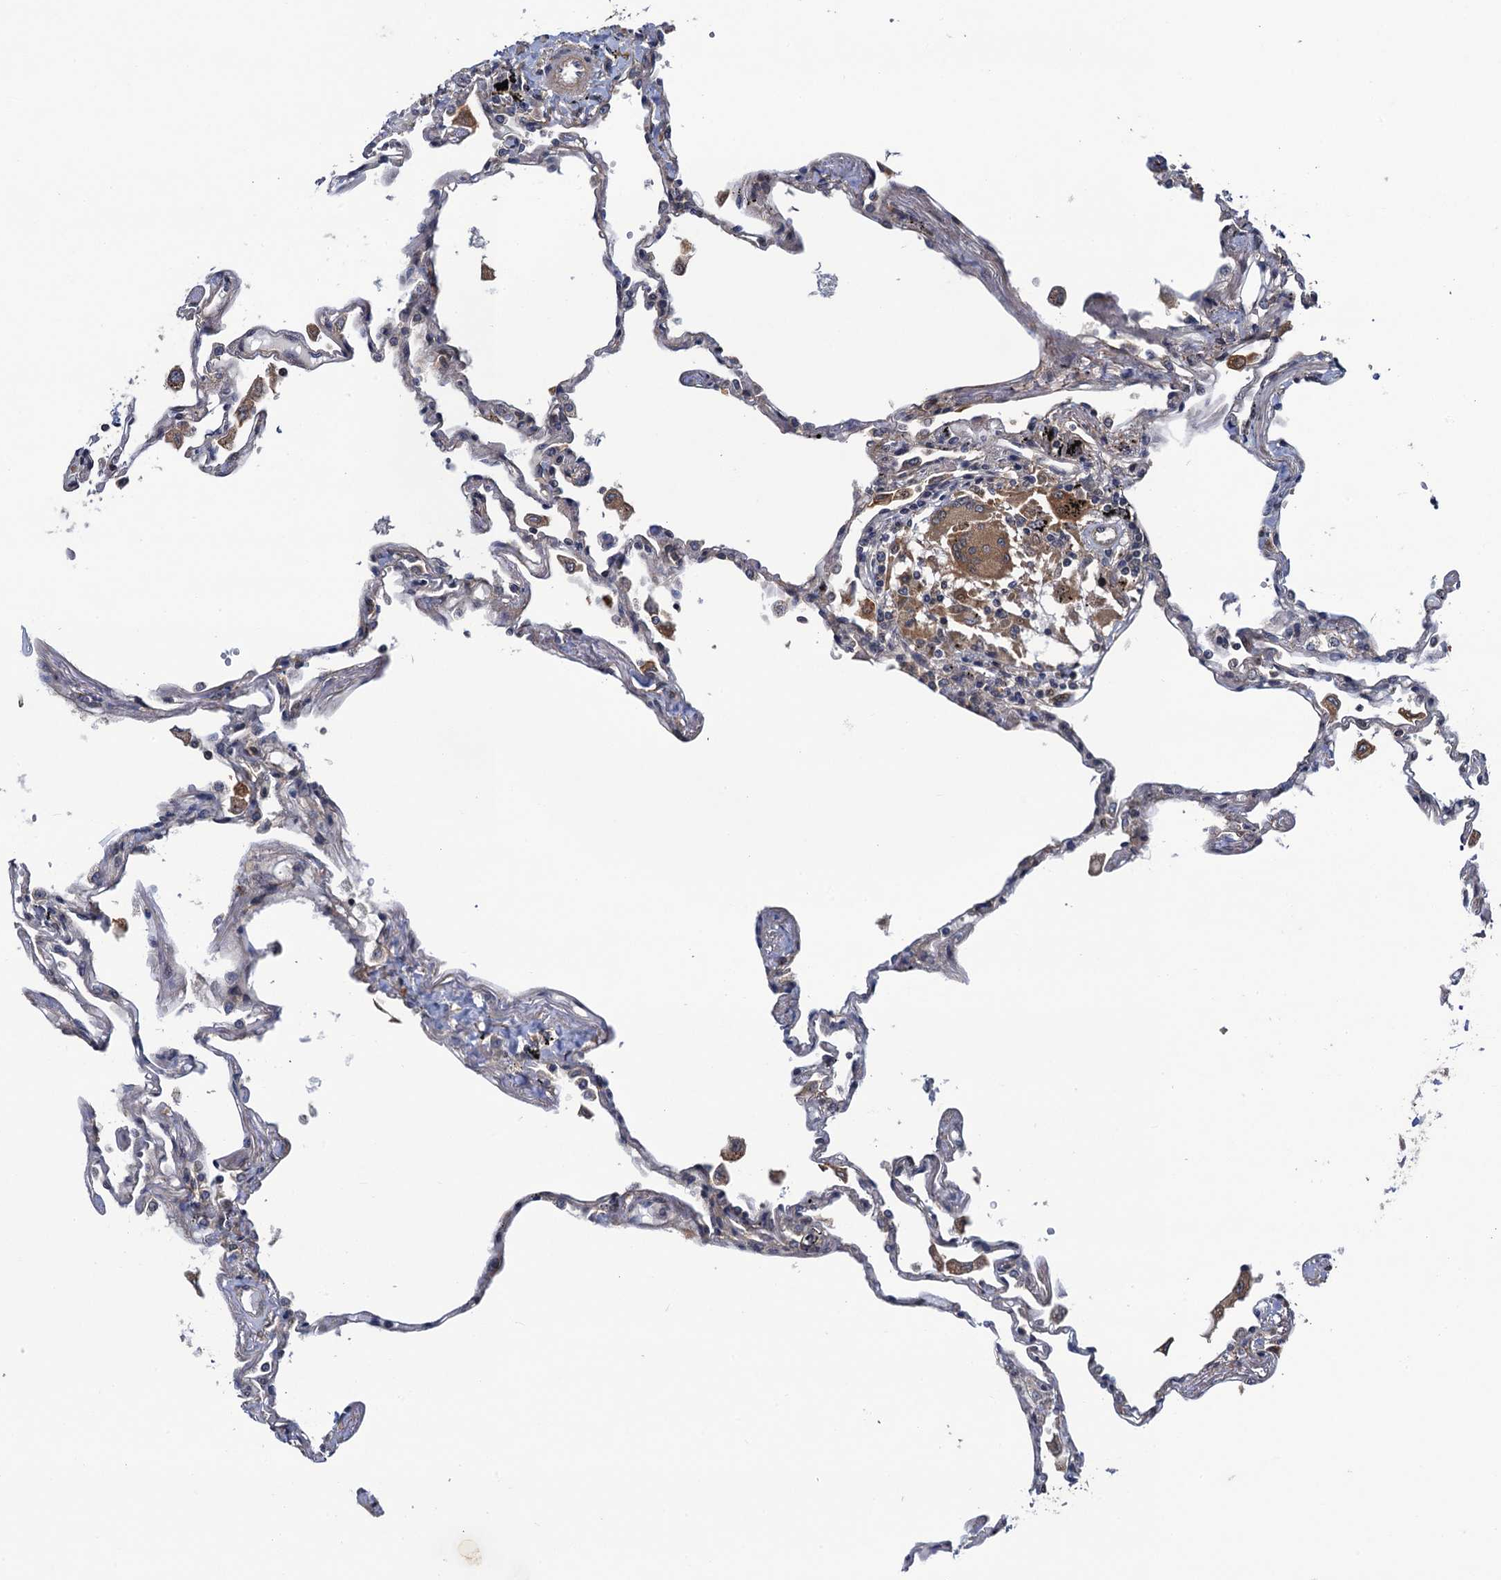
{"staining": {"intensity": "weak", "quantity": "<25%", "location": "cytoplasmic/membranous"}, "tissue": "lung", "cell_type": "Alveolar cells", "image_type": "normal", "snomed": [{"axis": "morphology", "description": "Normal tissue, NOS"}, {"axis": "topography", "description": "Lung"}], "caption": "The micrograph exhibits no significant positivity in alveolar cells of lung. (DAB immunohistochemistry (IHC) visualized using brightfield microscopy, high magnification).", "gene": "FSIP1", "patient": {"sex": "female", "age": 67}}